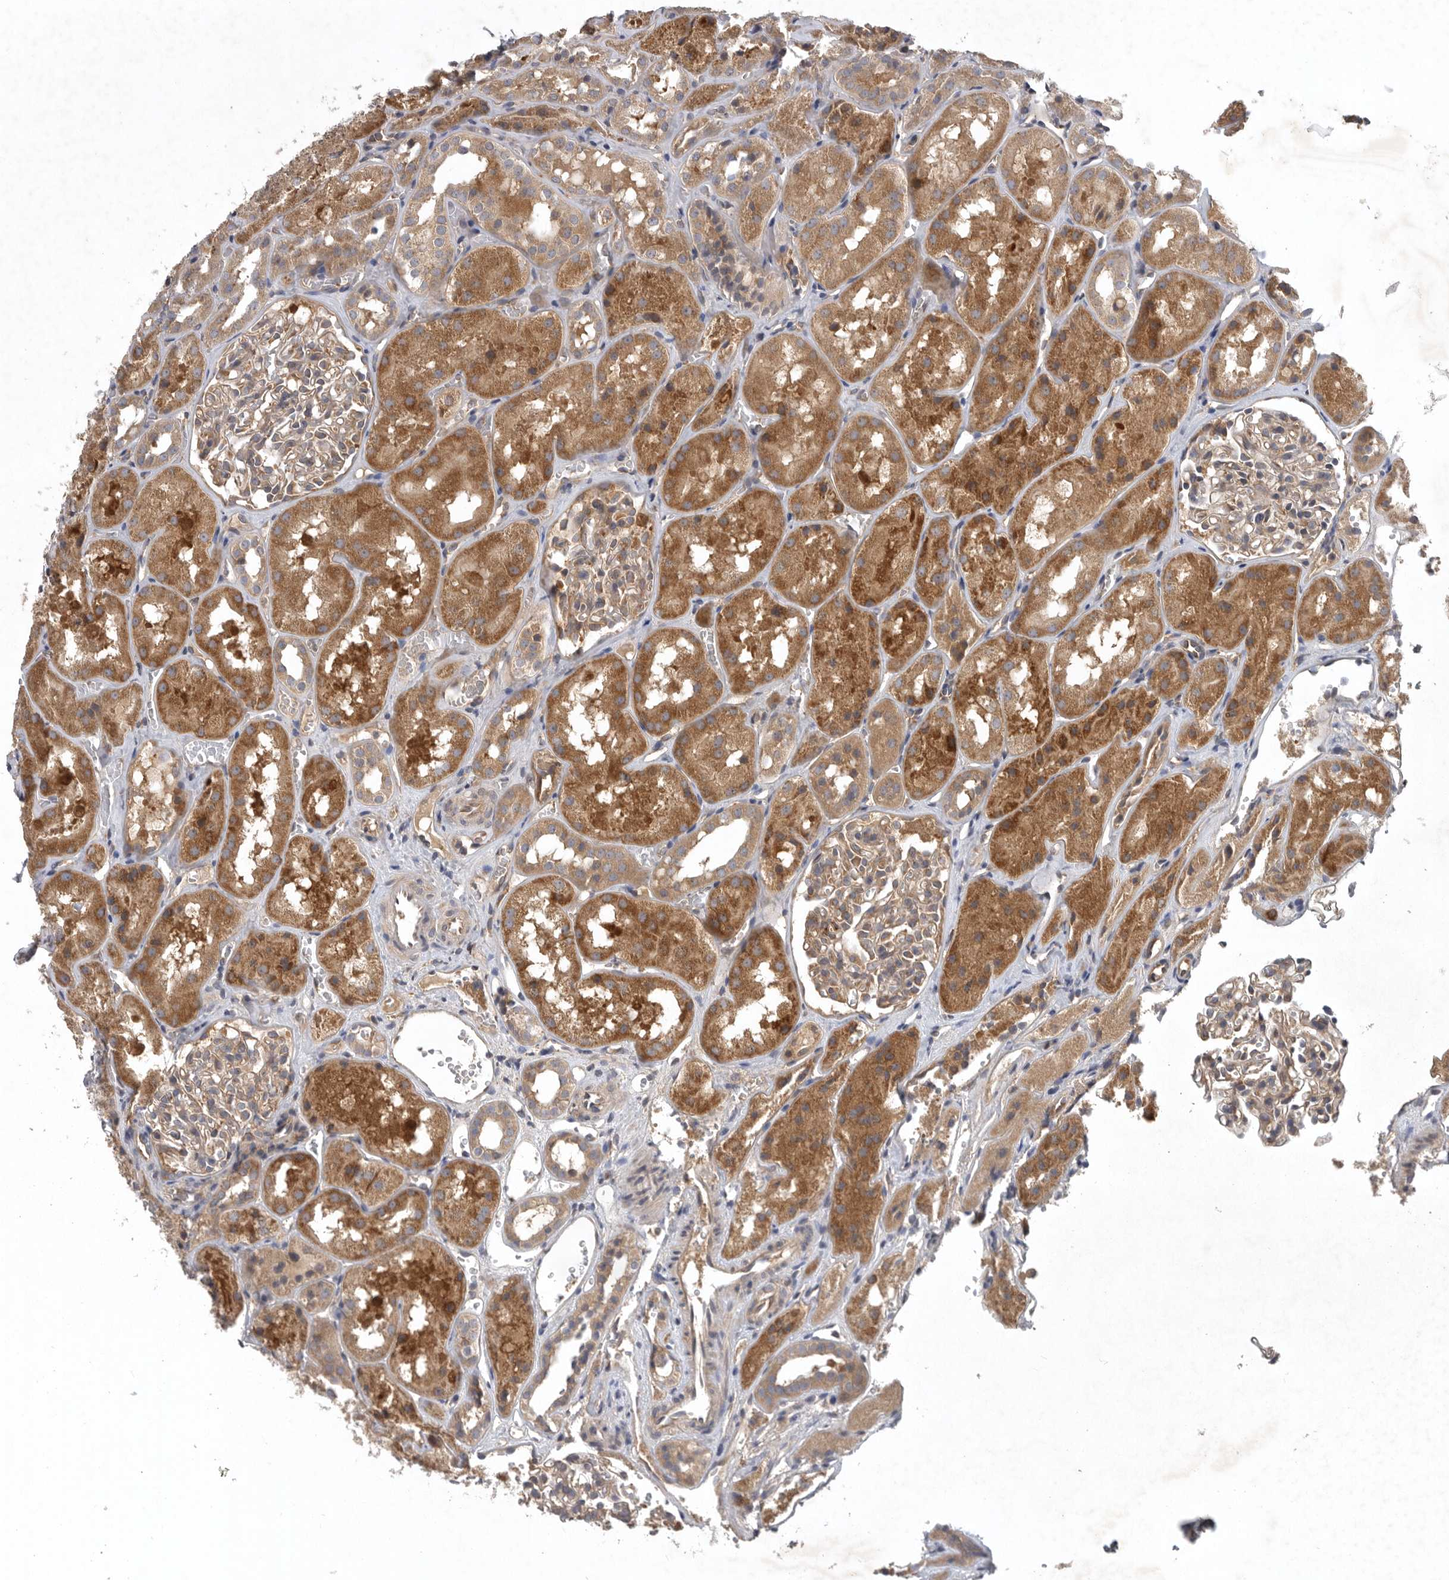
{"staining": {"intensity": "weak", "quantity": "25%-75%", "location": "cytoplasmic/membranous"}, "tissue": "kidney", "cell_type": "Cells in glomeruli", "image_type": "normal", "snomed": [{"axis": "morphology", "description": "Normal tissue, NOS"}, {"axis": "topography", "description": "Kidney"}], "caption": "Immunohistochemical staining of unremarkable human kidney displays low levels of weak cytoplasmic/membranous staining in about 25%-75% of cells in glomeruli. (DAB (3,3'-diaminobenzidine) IHC with brightfield microscopy, high magnification).", "gene": "C1orf109", "patient": {"sex": "male", "age": 16}}